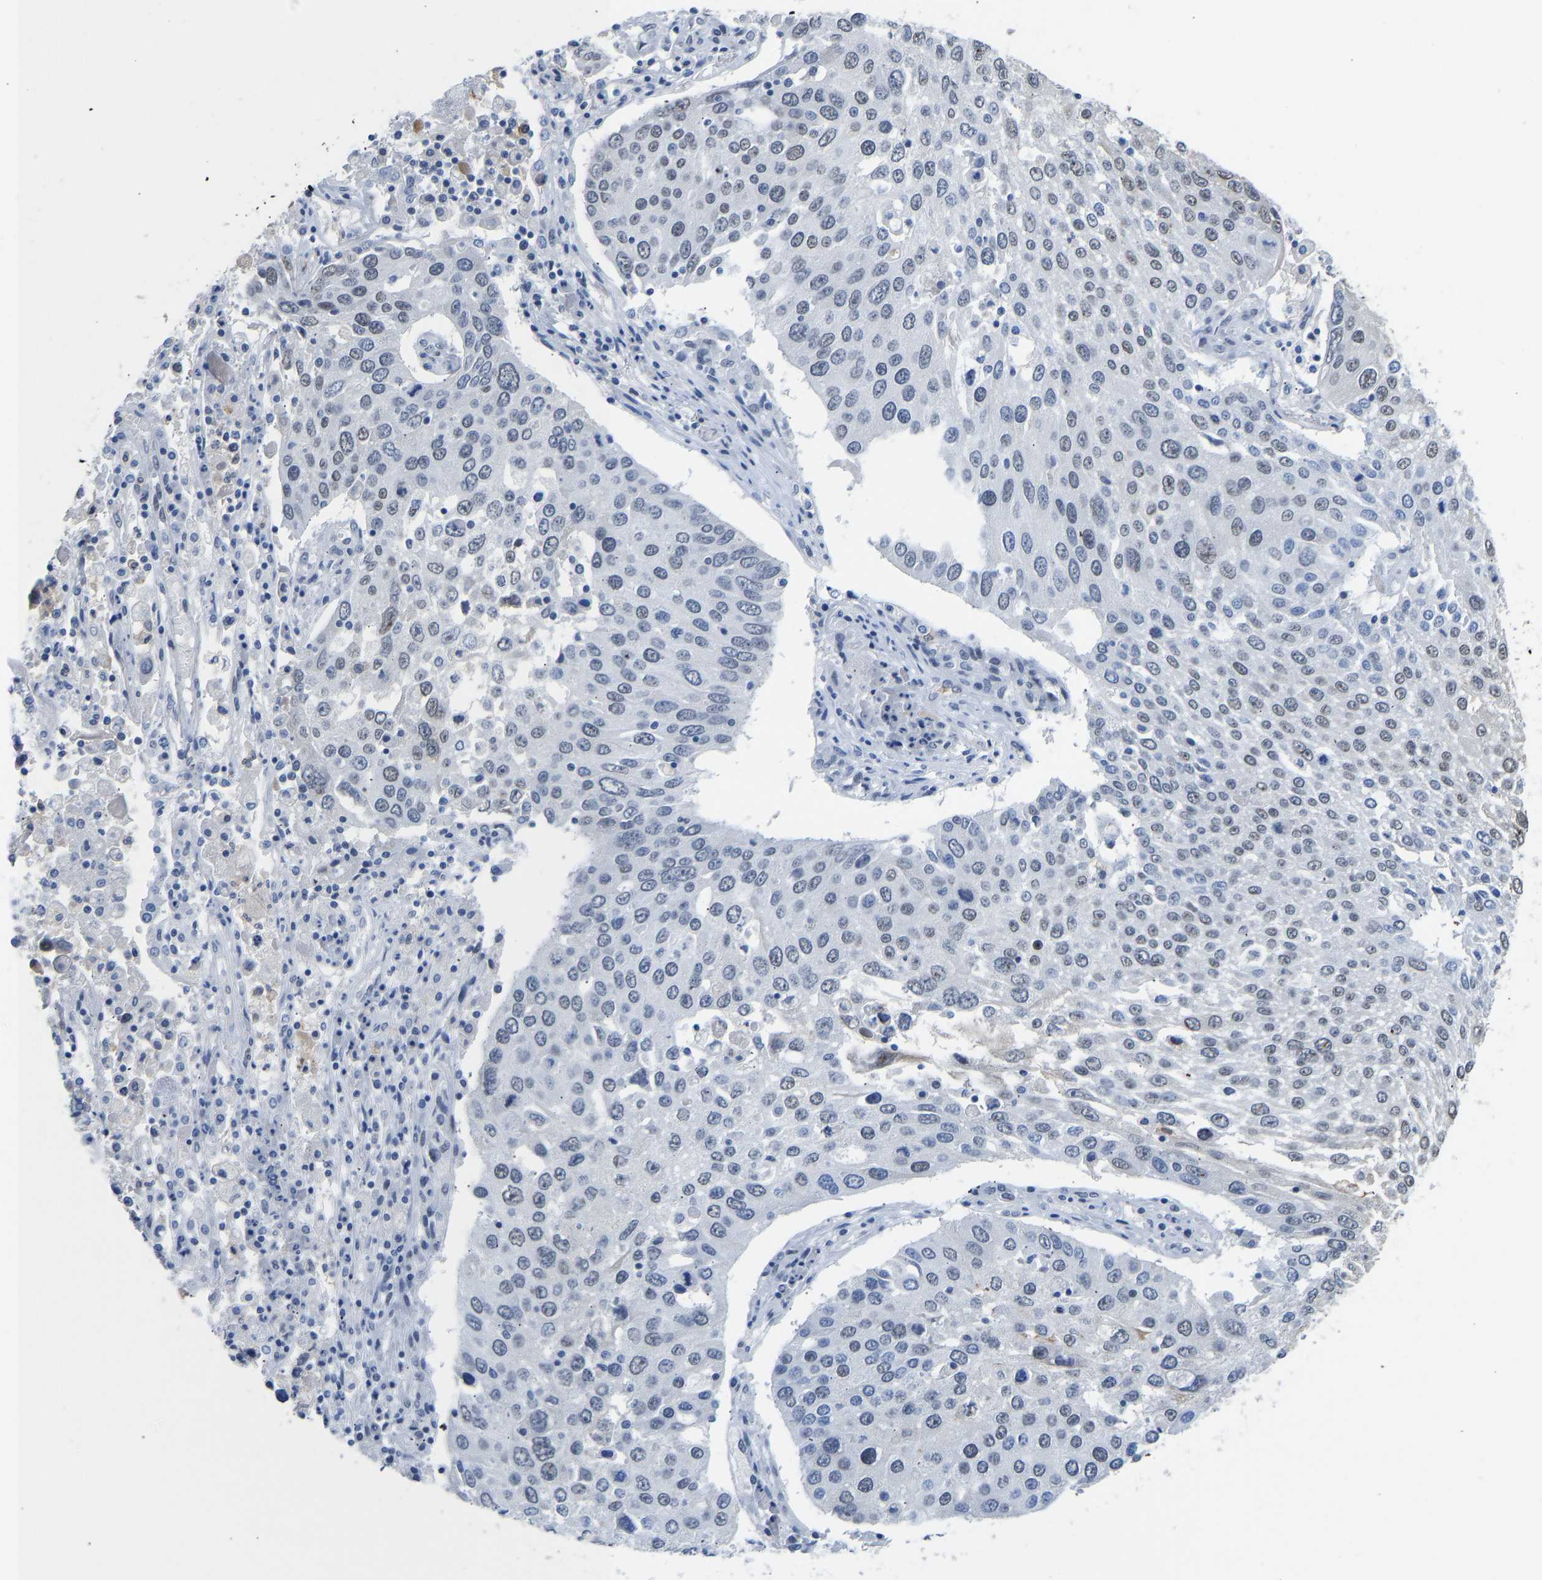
{"staining": {"intensity": "negative", "quantity": "none", "location": "none"}, "tissue": "lung cancer", "cell_type": "Tumor cells", "image_type": "cancer", "snomed": [{"axis": "morphology", "description": "Squamous cell carcinoma, NOS"}, {"axis": "topography", "description": "Lung"}], "caption": "Immunohistochemistry histopathology image of neoplastic tissue: squamous cell carcinoma (lung) stained with DAB displays no significant protein positivity in tumor cells.", "gene": "TXNDC2", "patient": {"sex": "male", "age": 65}}